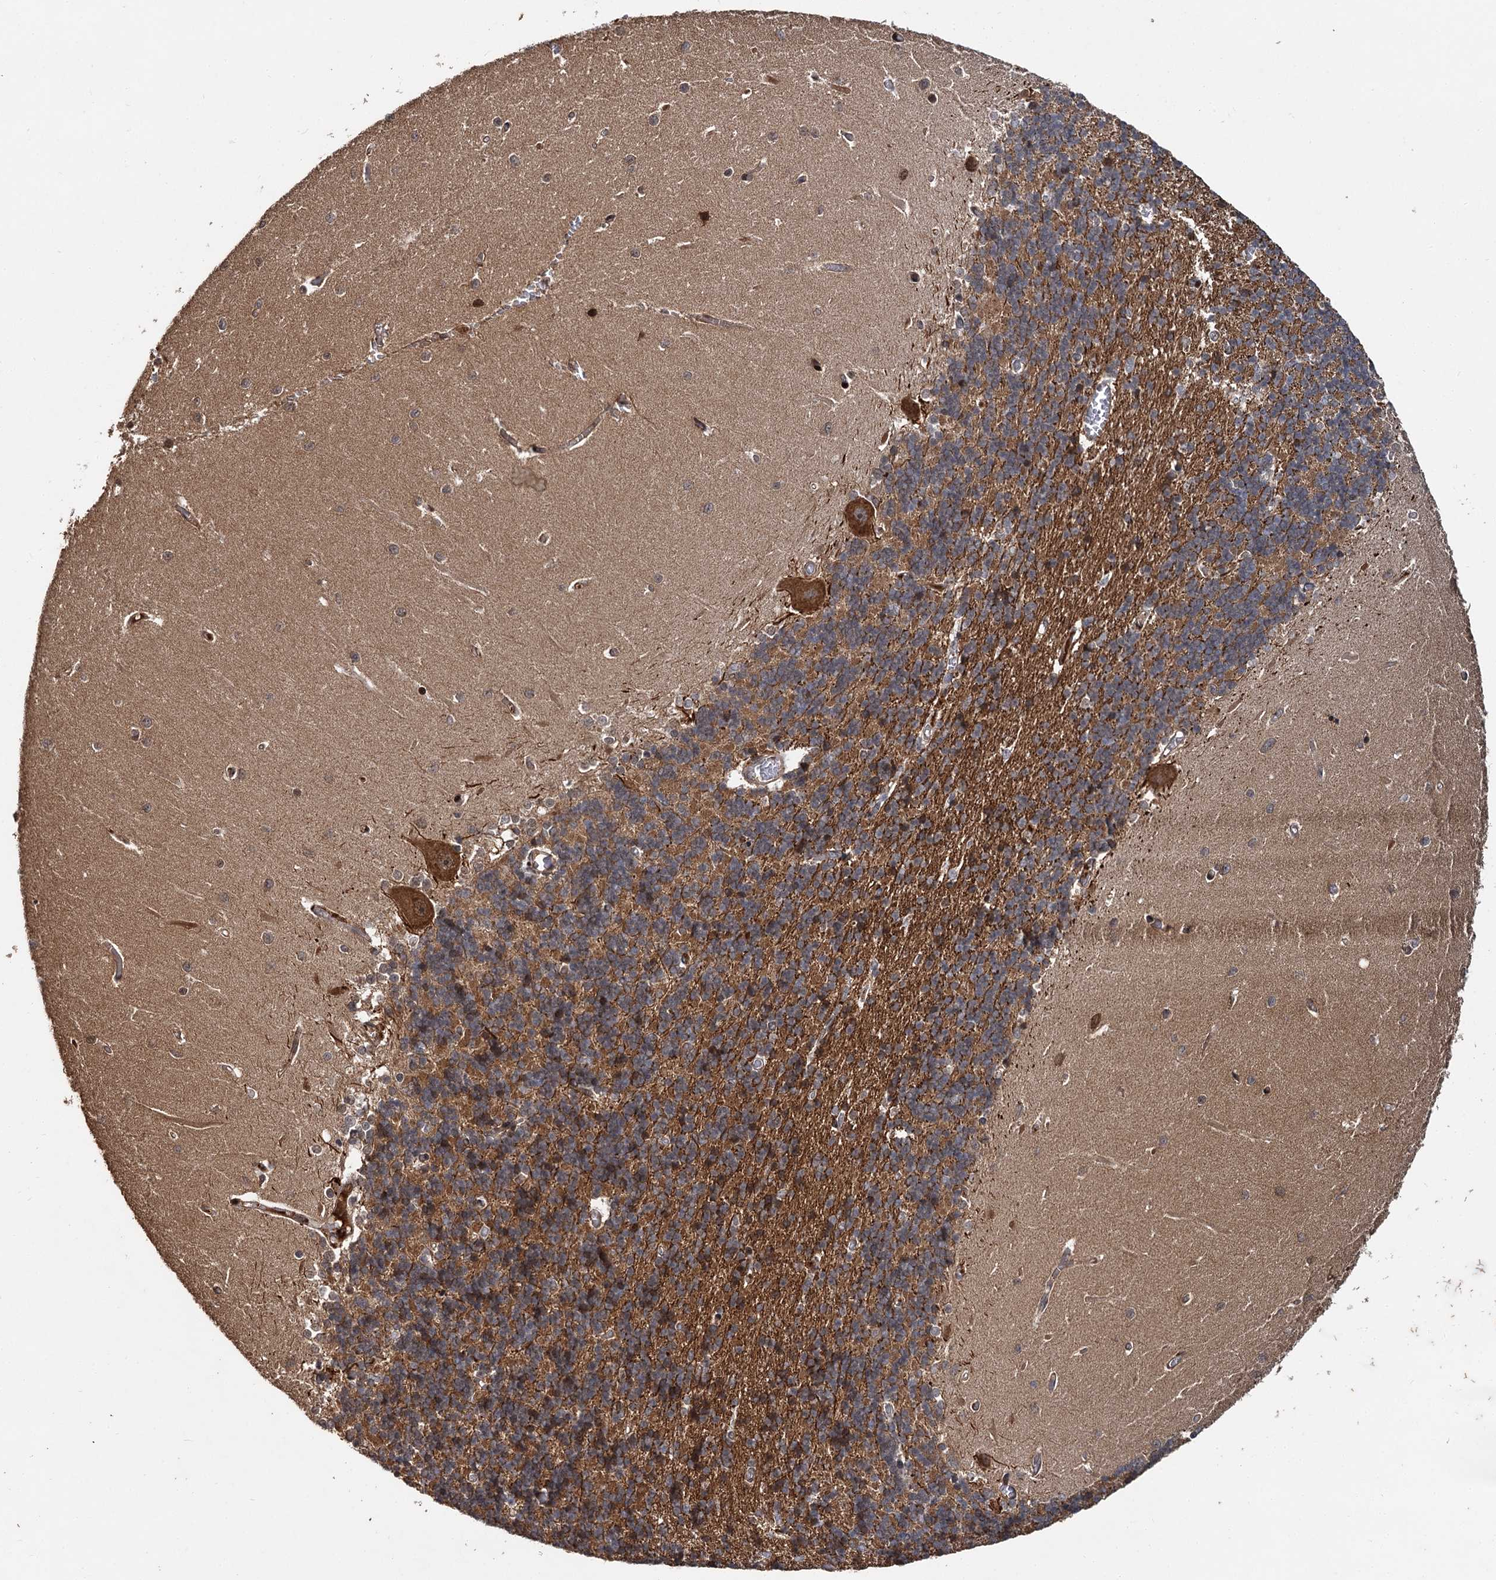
{"staining": {"intensity": "moderate", "quantity": ">75%", "location": "cytoplasmic/membranous"}, "tissue": "cerebellum", "cell_type": "Cells in granular layer", "image_type": "normal", "snomed": [{"axis": "morphology", "description": "Normal tissue, NOS"}, {"axis": "topography", "description": "Cerebellum"}], "caption": "A micrograph of human cerebellum stained for a protein shows moderate cytoplasmic/membranous brown staining in cells in granular layer.", "gene": "MBD6", "patient": {"sex": "male", "age": 37}}